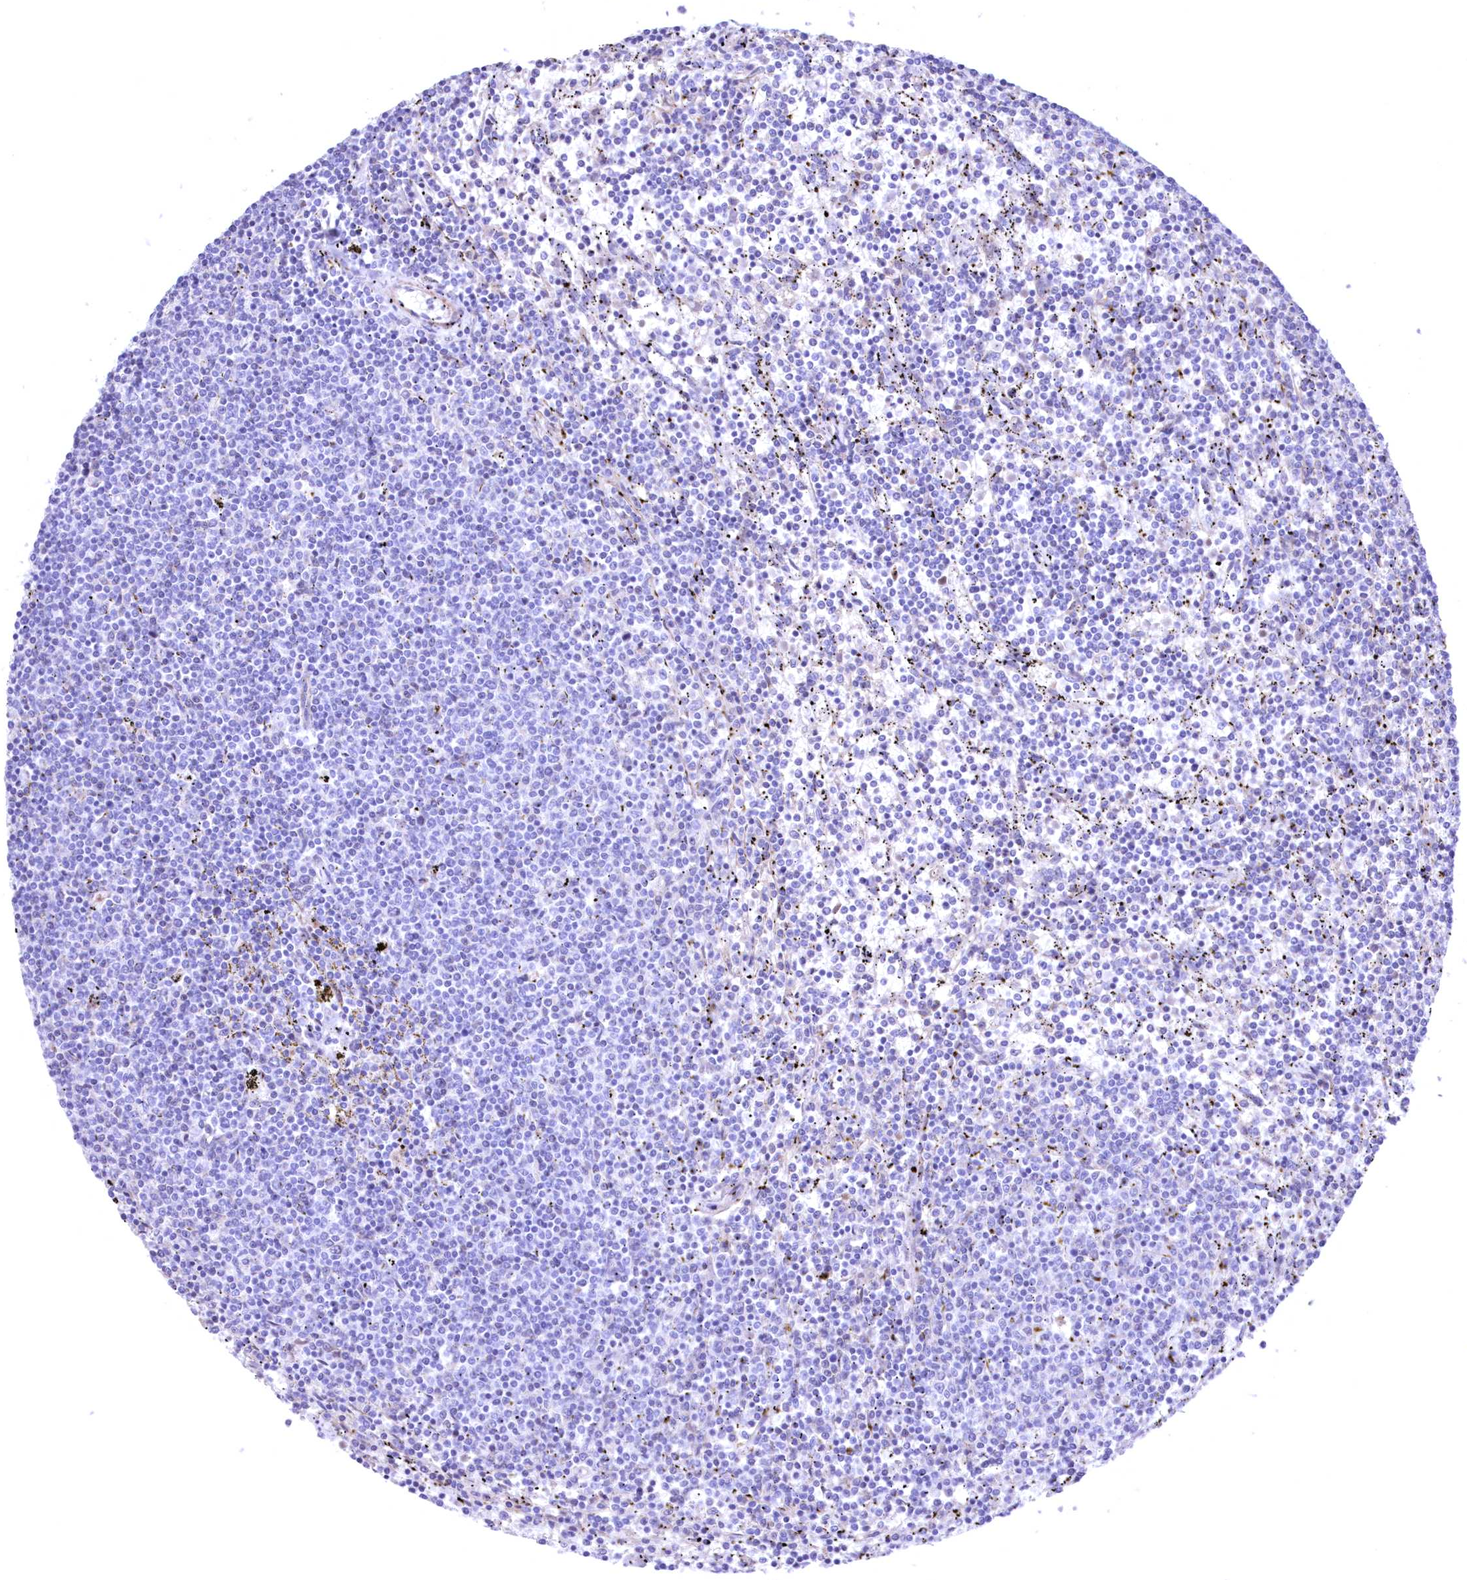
{"staining": {"intensity": "negative", "quantity": "none", "location": "none"}, "tissue": "lymphoma", "cell_type": "Tumor cells", "image_type": "cancer", "snomed": [{"axis": "morphology", "description": "Malignant lymphoma, non-Hodgkin's type, Low grade"}, {"axis": "topography", "description": "Spleen"}], "caption": "Protein analysis of low-grade malignant lymphoma, non-Hodgkin's type exhibits no significant staining in tumor cells.", "gene": "WDR74", "patient": {"sex": "female", "age": 50}}